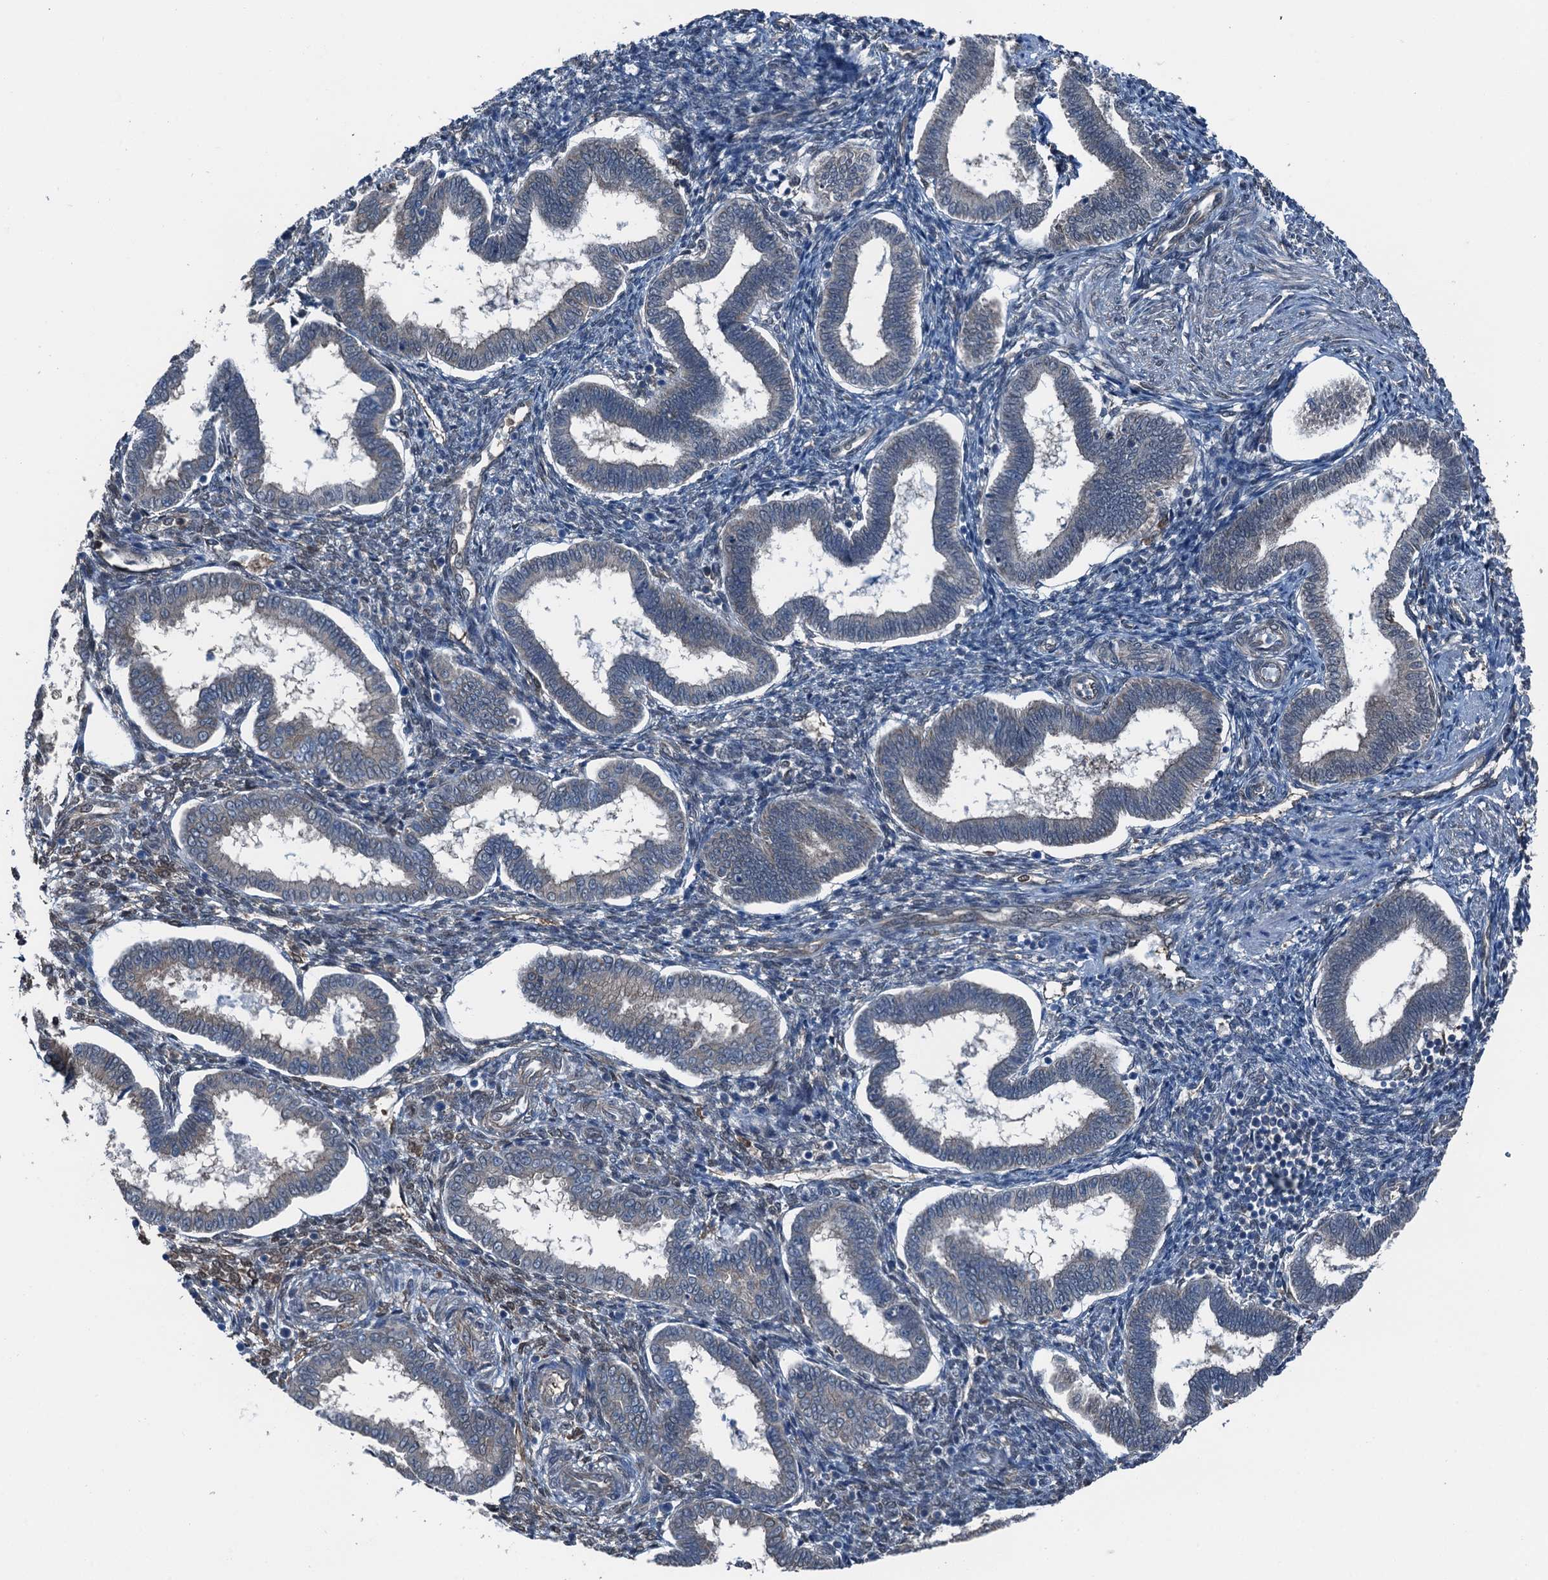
{"staining": {"intensity": "weak", "quantity": "<25%", "location": "nuclear"}, "tissue": "endometrium", "cell_type": "Cells in endometrial stroma", "image_type": "normal", "snomed": [{"axis": "morphology", "description": "Normal tissue, NOS"}, {"axis": "topography", "description": "Endometrium"}], "caption": "IHC of benign endometrium reveals no expression in cells in endometrial stroma. The staining was performed using DAB to visualize the protein expression in brown, while the nuclei were stained in blue with hematoxylin (Magnification: 20x).", "gene": "RNH1", "patient": {"sex": "female", "age": 24}}